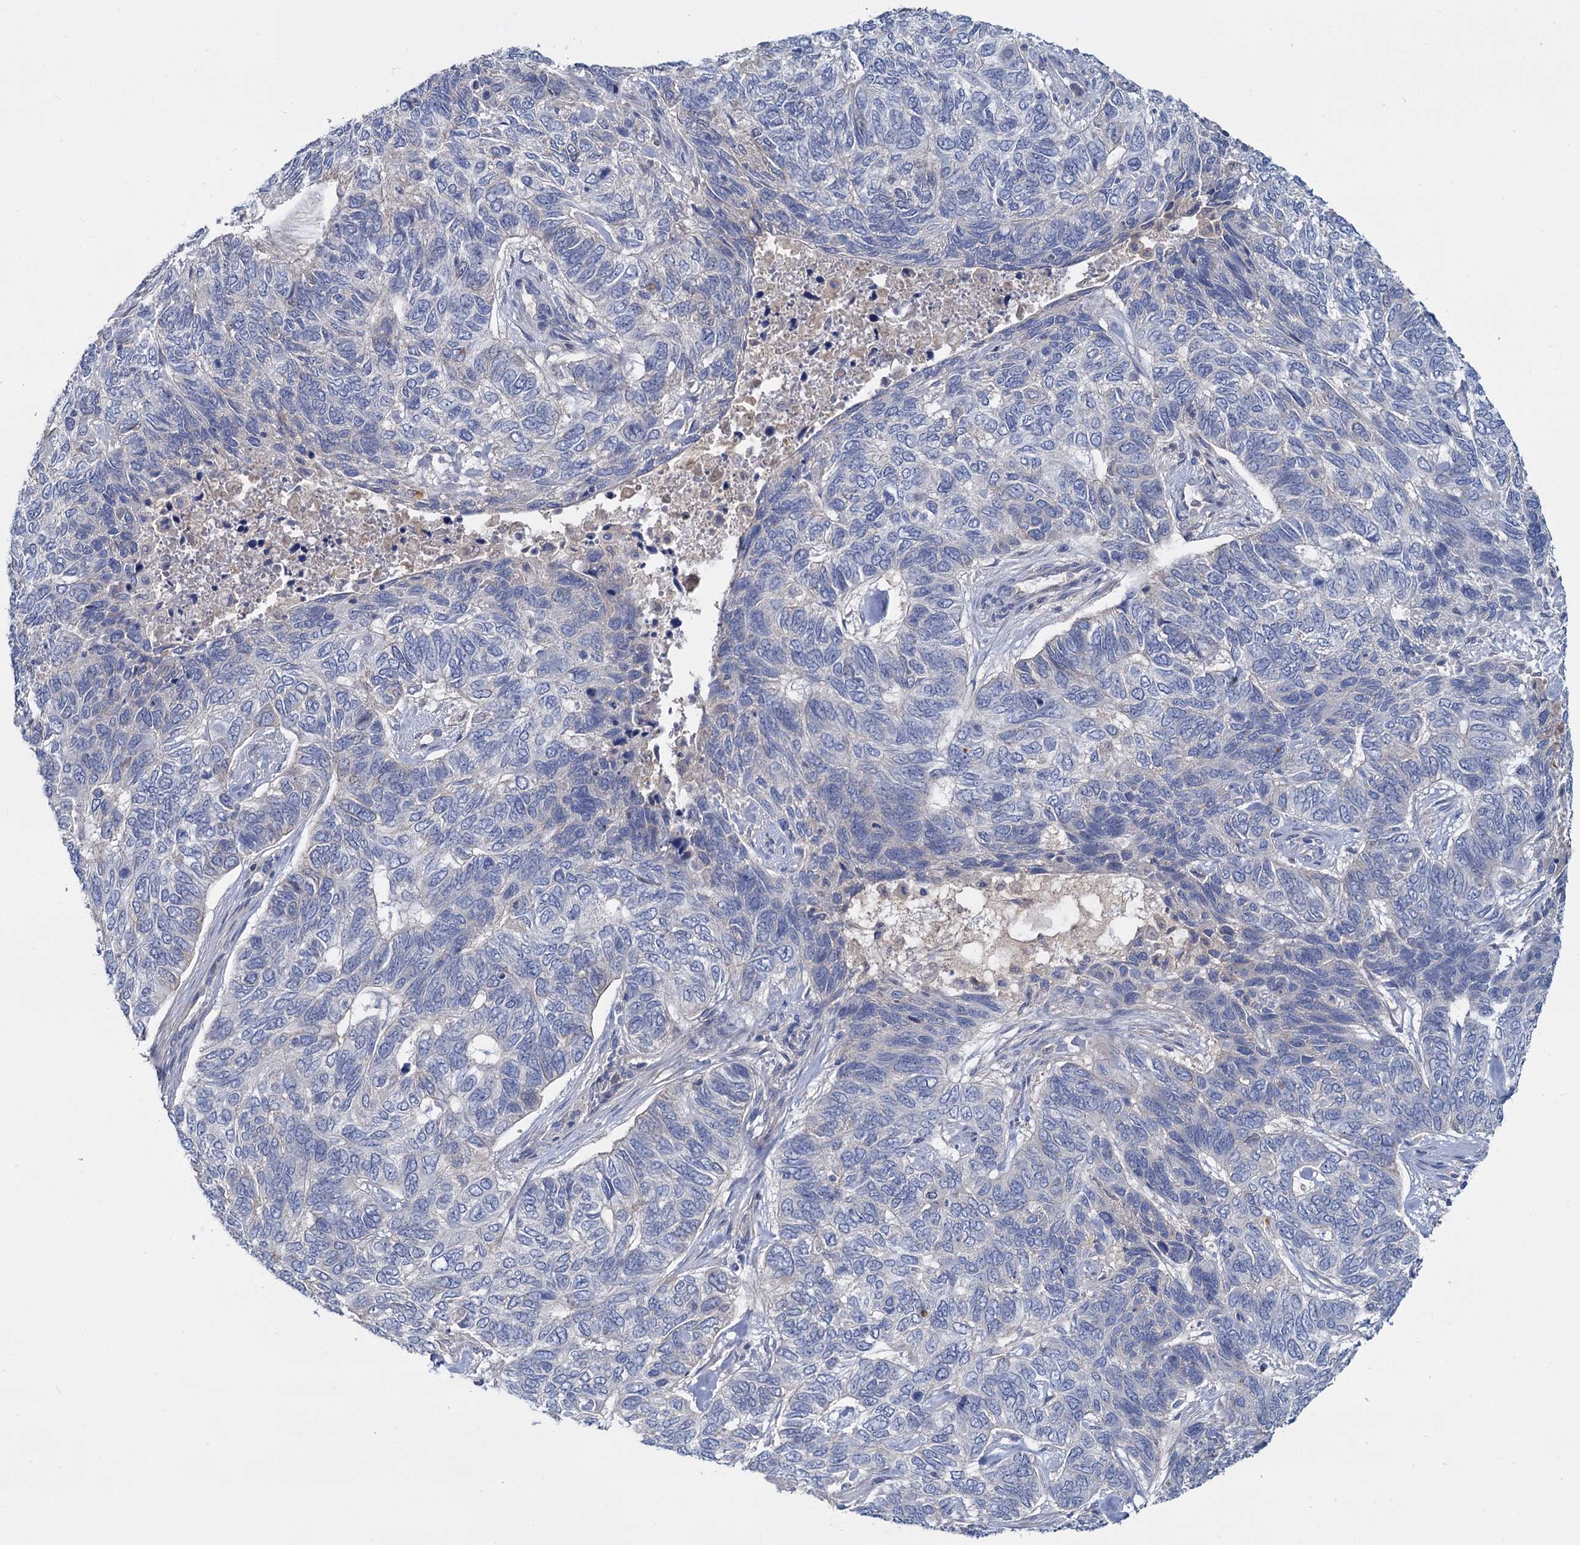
{"staining": {"intensity": "negative", "quantity": "none", "location": "none"}, "tissue": "skin cancer", "cell_type": "Tumor cells", "image_type": "cancer", "snomed": [{"axis": "morphology", "description": "Basal cell carcinoma"}, {"axis": "topography", "description": "Skin"}], "caption": "This photomicrograph is of skin cancer (basal cell carcinoma) stained with immunohistochemistry to label a protein in brown with the nuclei are counter-stained blue. There is no expression in tumor cells.", "gene": "ACSM3", "patient": {"sex": "female", "age": 65}}